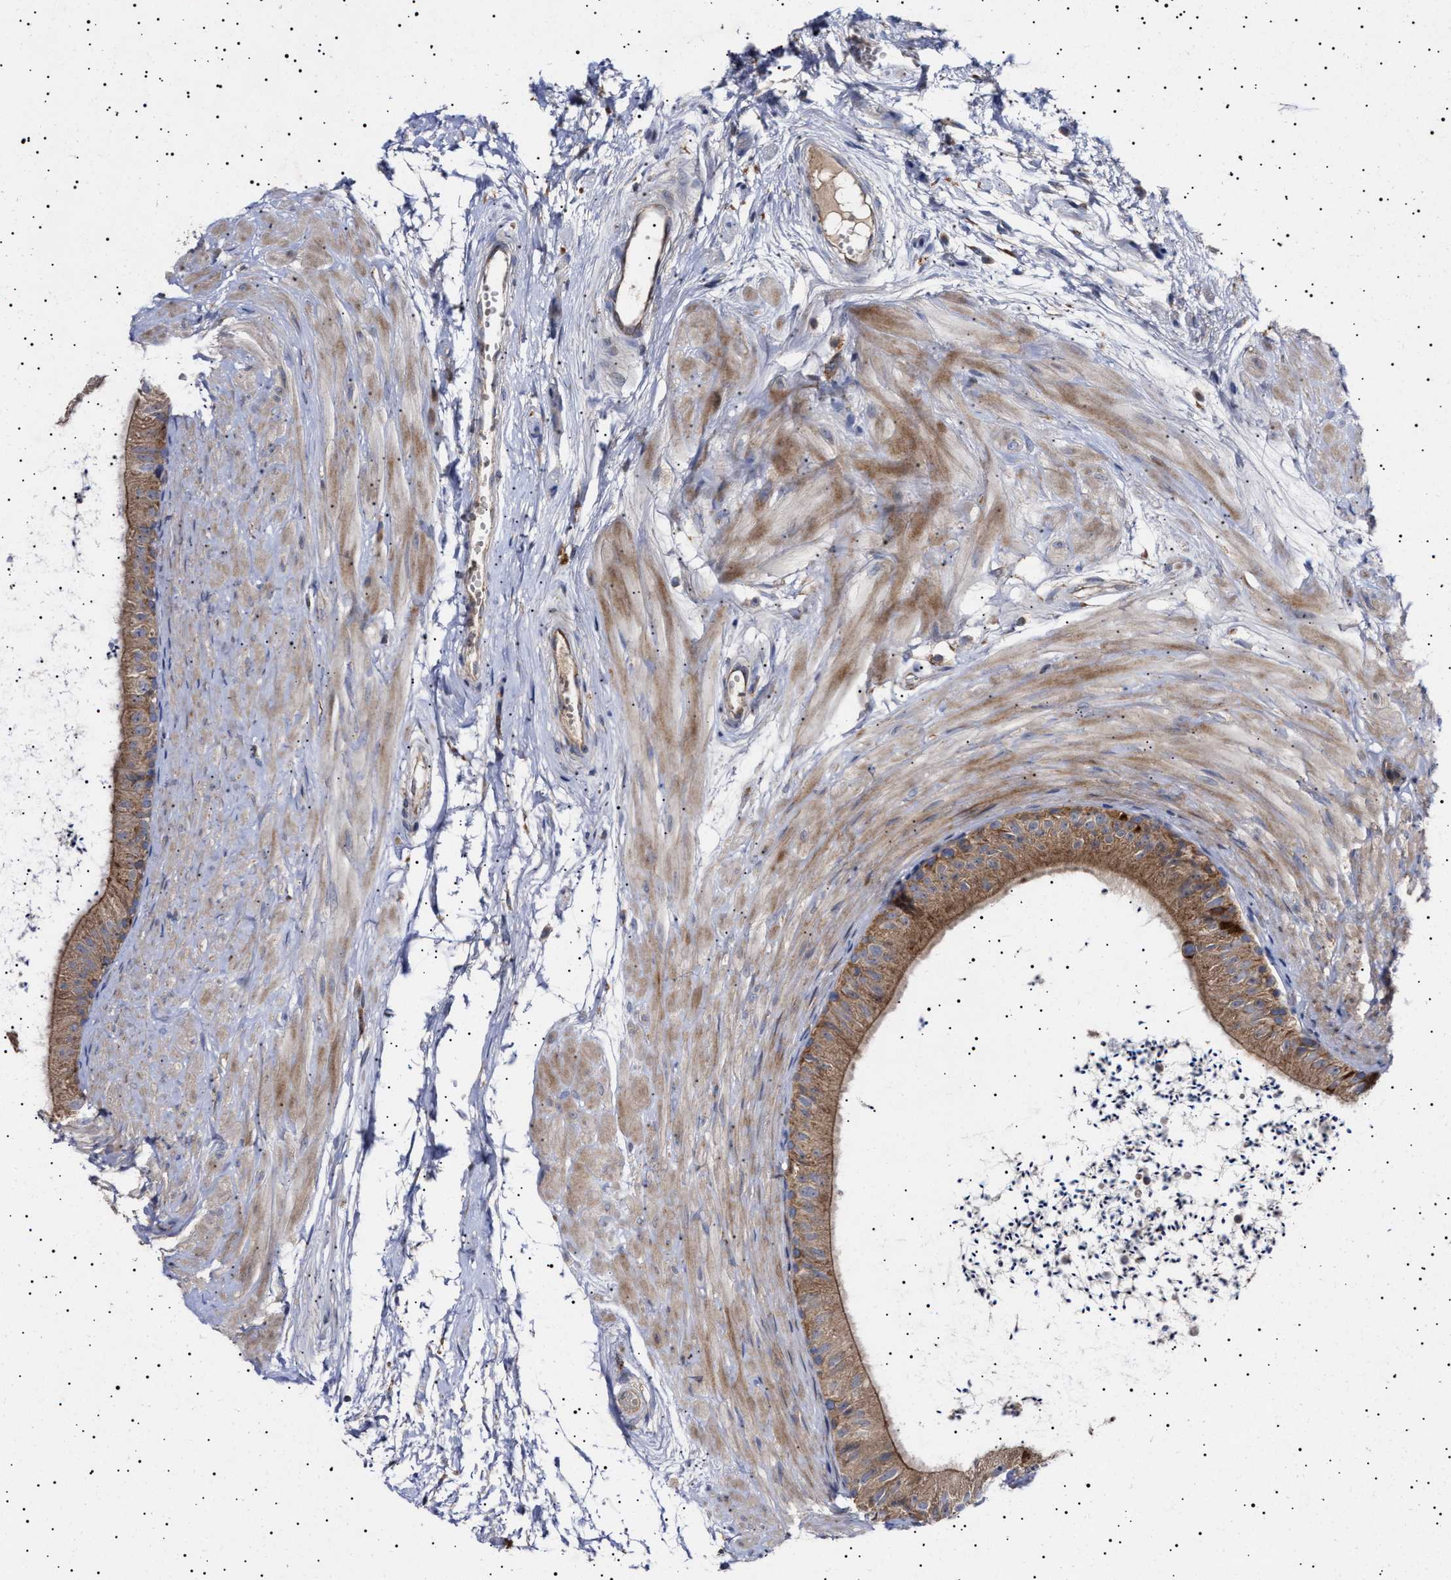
{"staining": {"intensity": "moderate", "quantity": ">75%", "location": "cytoplasmic/membranous"}, "tissue": "epididymis", "cell_type": "Glandular cells", "image_type": "normal", "snomed": [{"axis": "morphology", "description": "Normal tissue, NOS"}, {"axis": "topography", "description": "Epididymis"}], "caption": "Protein expression analysis of benign epididymis reveals moderate cytoplasmic/membranous expression in about >75% of glandular cells. The staining was performed using DAB, with brown indicating positive protein expression. Nuclei are stained blue with hematoxylin.", "gene": "MRPL10", "patient": {"sex": "male", "age": 56}}